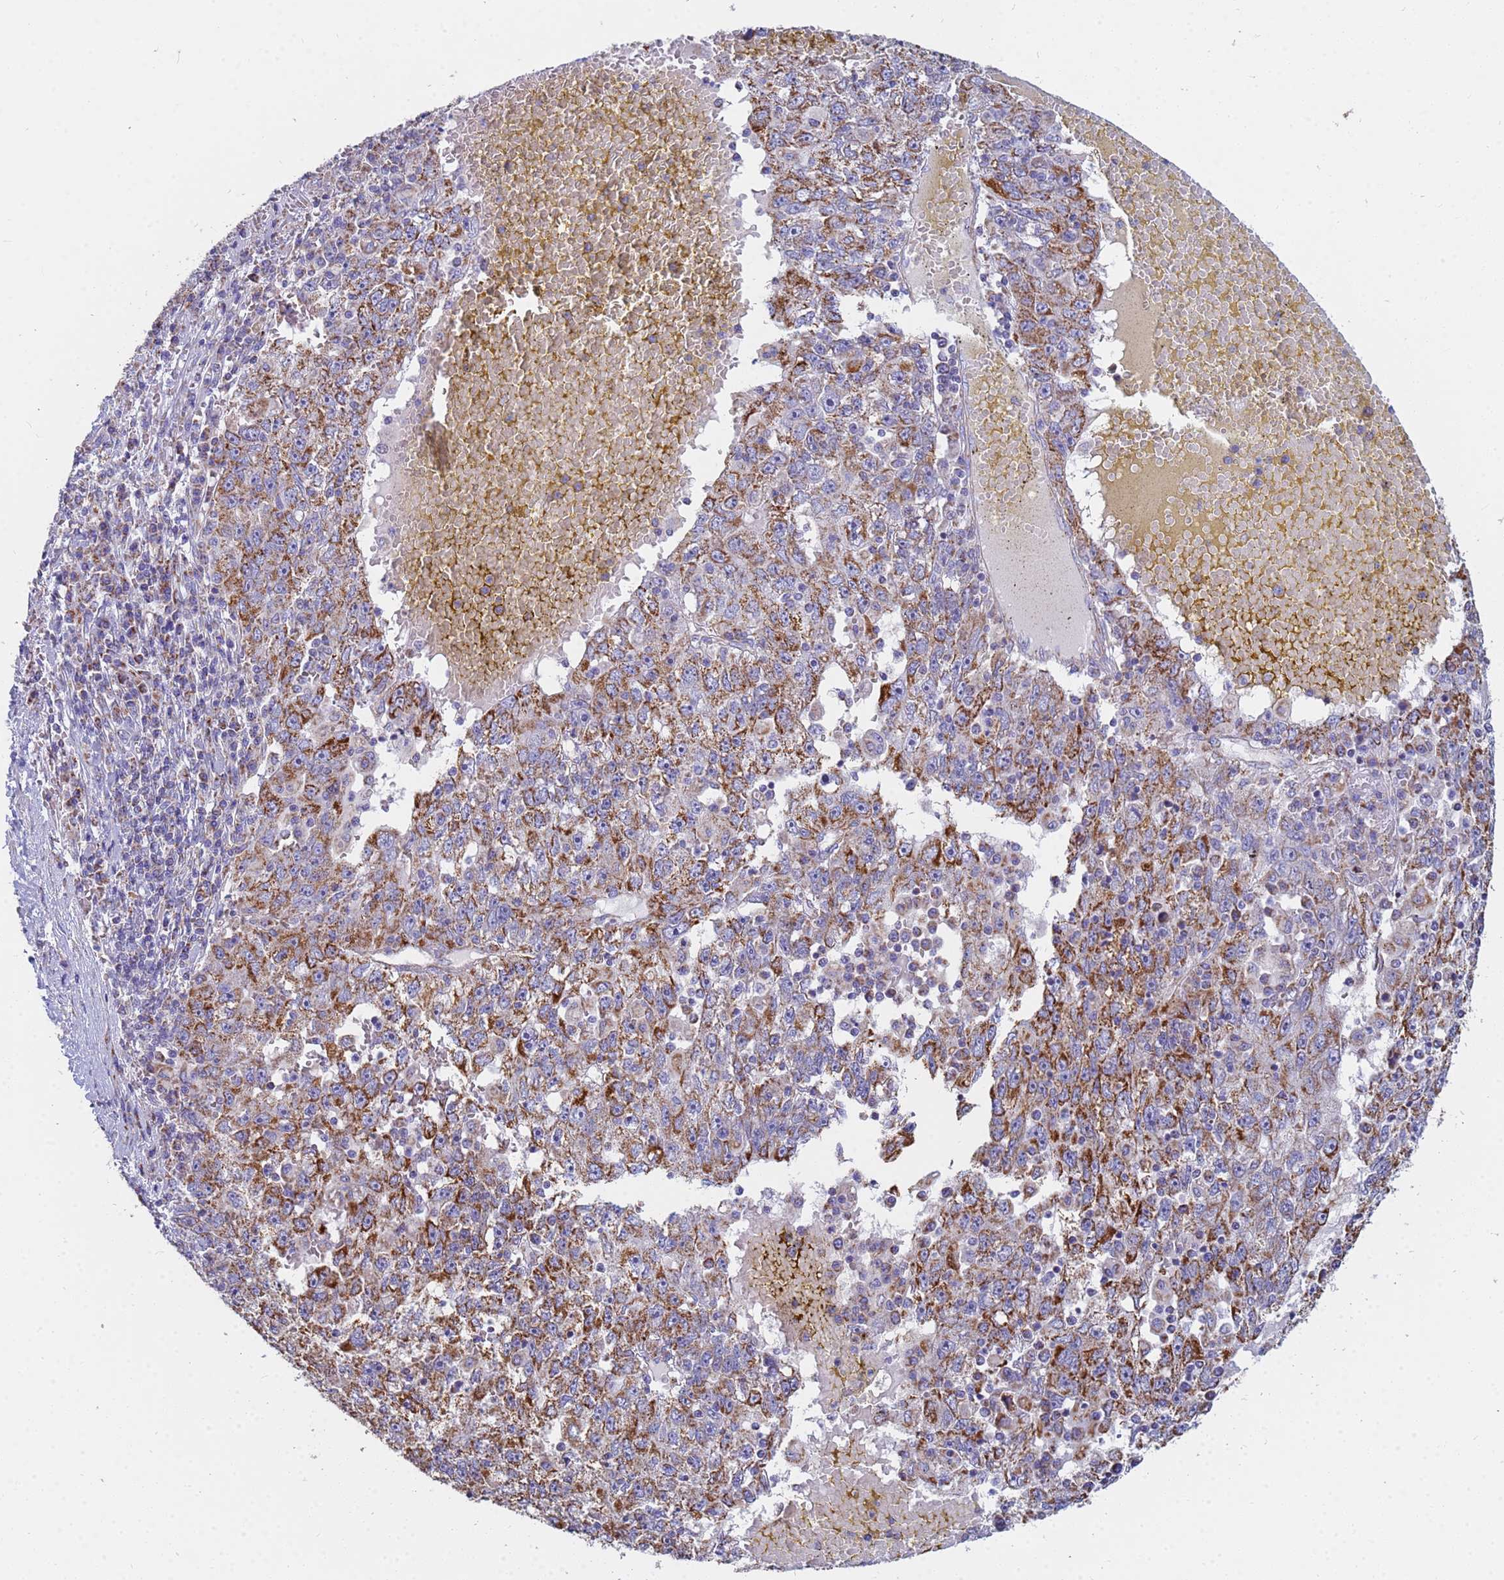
{"staining": {"intensity": "moderate", "quantity": "25%-75%", "location": "cytoplasmic/membranous"}, "tissue": "liver cancer", "cell_type": "Tumor cells", "image_type": "cancer", "snomed": [{"axis": "morphology", "description": "Carcinoma, Hepatocellular, NOS"}, {"axis": "topography", "description": "Liver"}], "caption": "Moderate cytoplasmic/membranous expression is seen in about 25%-75% of tumor cells in liver cancer (hepatocellular carcinoma).", "gene": "UQCRH", "patient": {"sex": "male", "age": 49}}